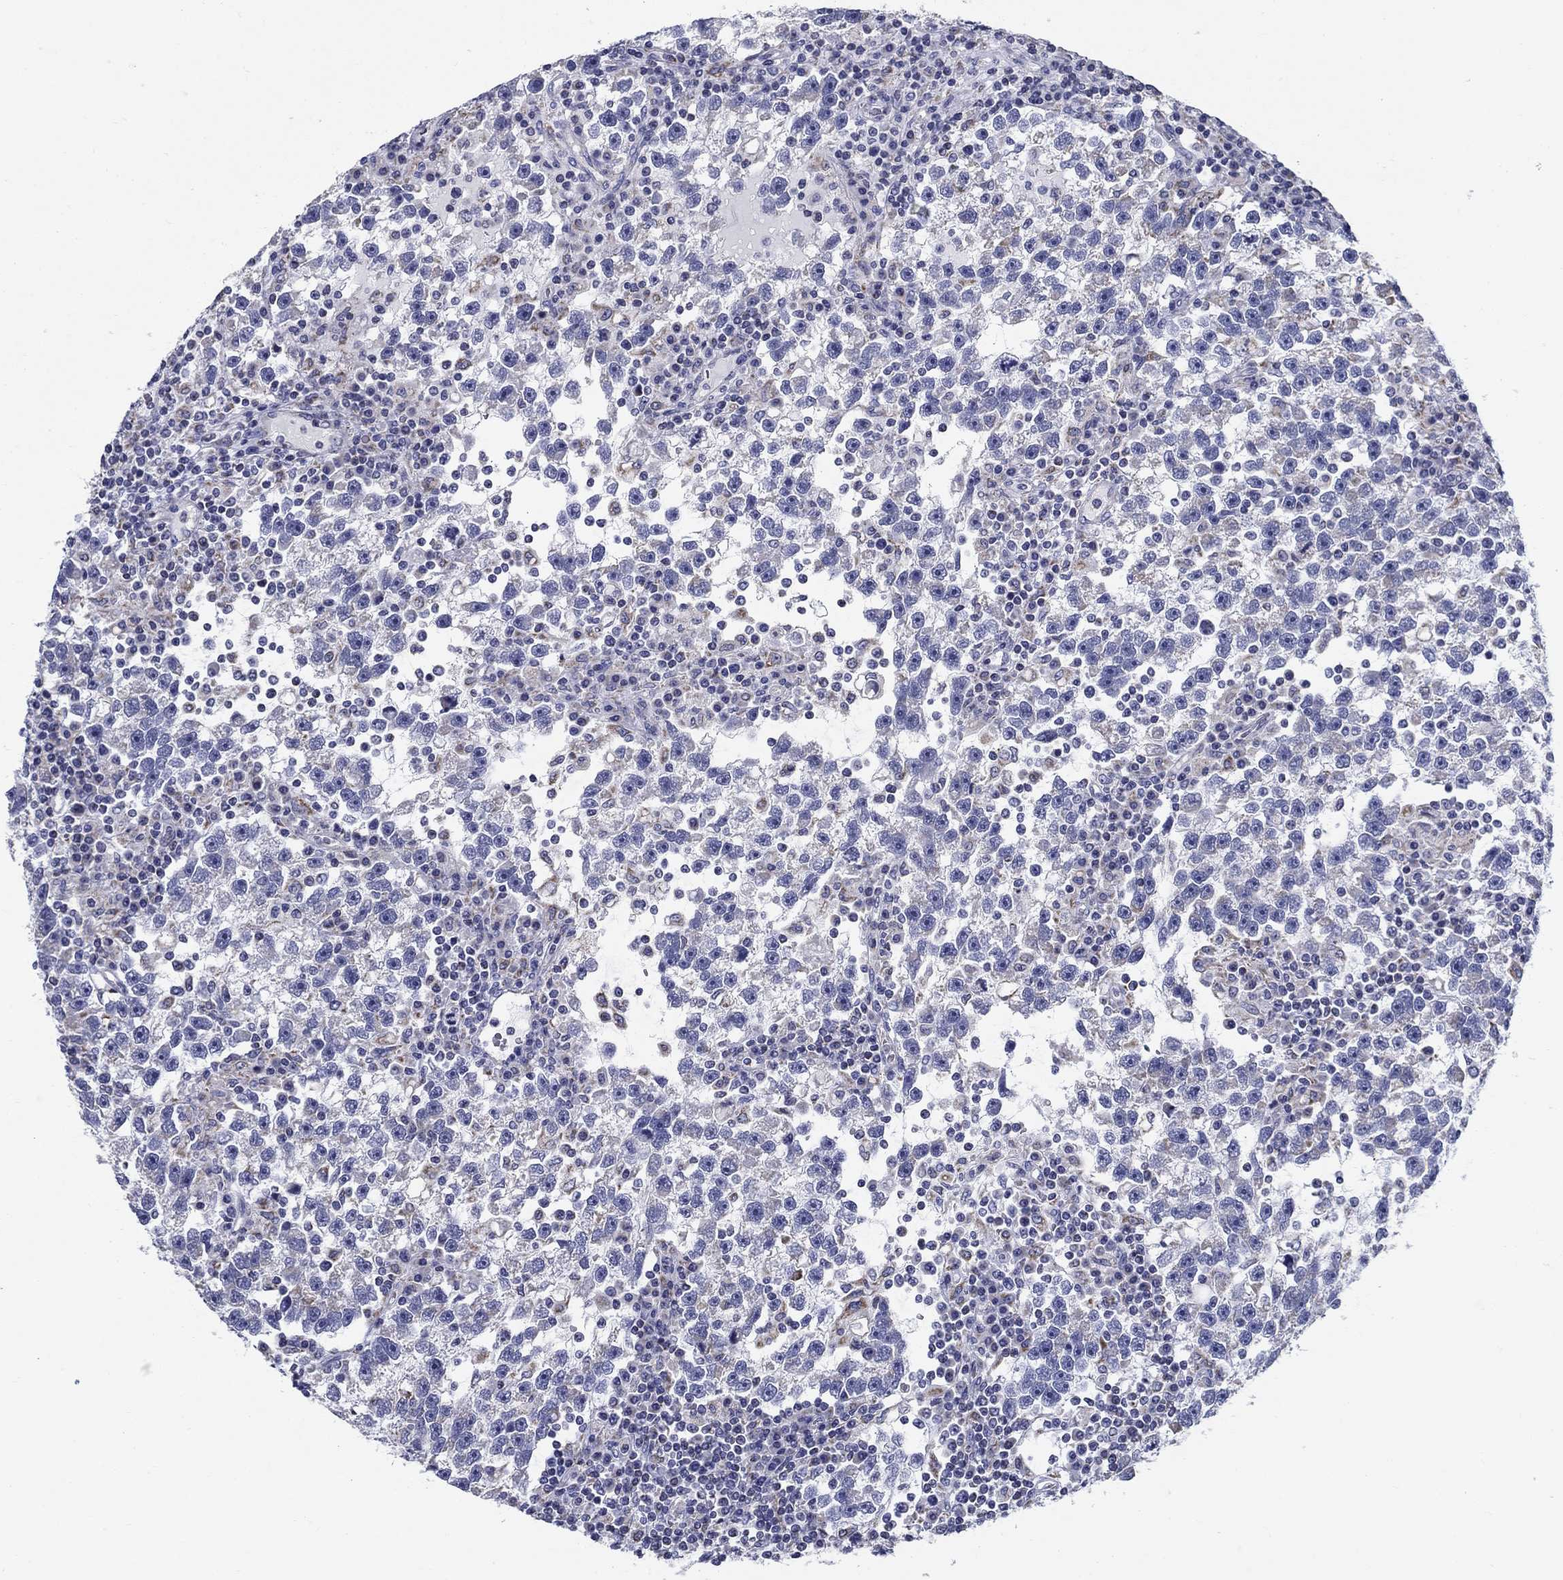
{"staining": {"intensity": "negative", "quantity": "none", "location": "none"}, "tissue": "testis cancer", "cell_type": "Tumor cells", "image_type": "cancer", "snomed": [{"axis": "morphology", "description": "Seminoma, NOS"}, {"axis": "topography", "description": "Testis"}], "caption": "Tumor cells are negative for protein expression in human testis cancer.", "gene": "UPB1", "patient": {"sex": "male", "age": 47}}